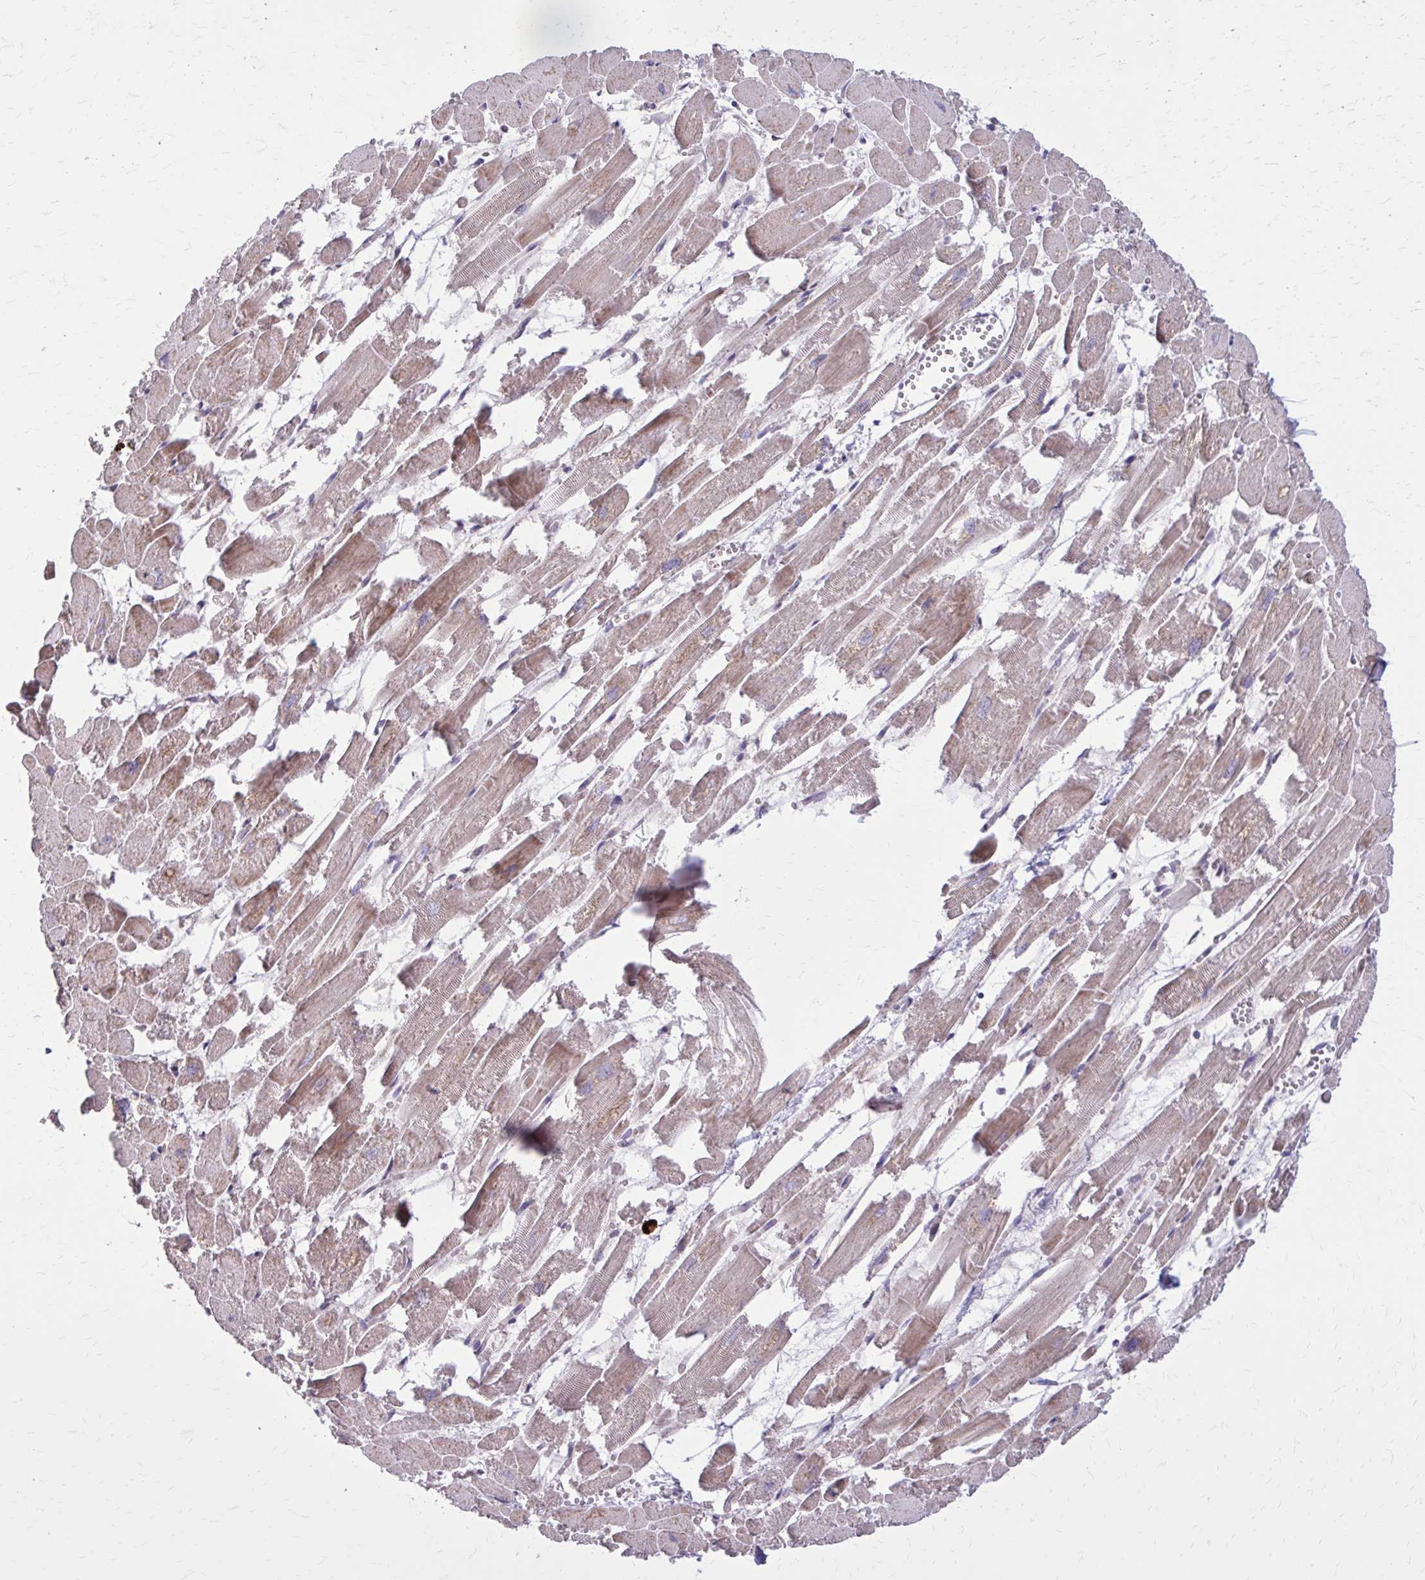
{"staining": {"intensity": "moderate", "quantity": "25%-75%", "location": "cytoplasmic/membranous"}, "tissue": "heart muscle", "cell_type": "Cardiomyocytes", "image_type": "normal", "snomed": [{"axis": "morphology", "description": "Normal tissue, NOS"}, {"axis": "topography", "description": "Heart"}], "caption": "Protein staining of benign heart muscle exhibits moderate cytoplasmic/membranous positivity in about 25%-75% of cardiomyocytes. Using DAB (3,3'-diaminobenzidine) (brown) and hematoxylin (blue) stains, captured at high magnification using brightfield microscopy.", "gene": "NRBF2", "patient": {"sex": "female", "age": 52}}